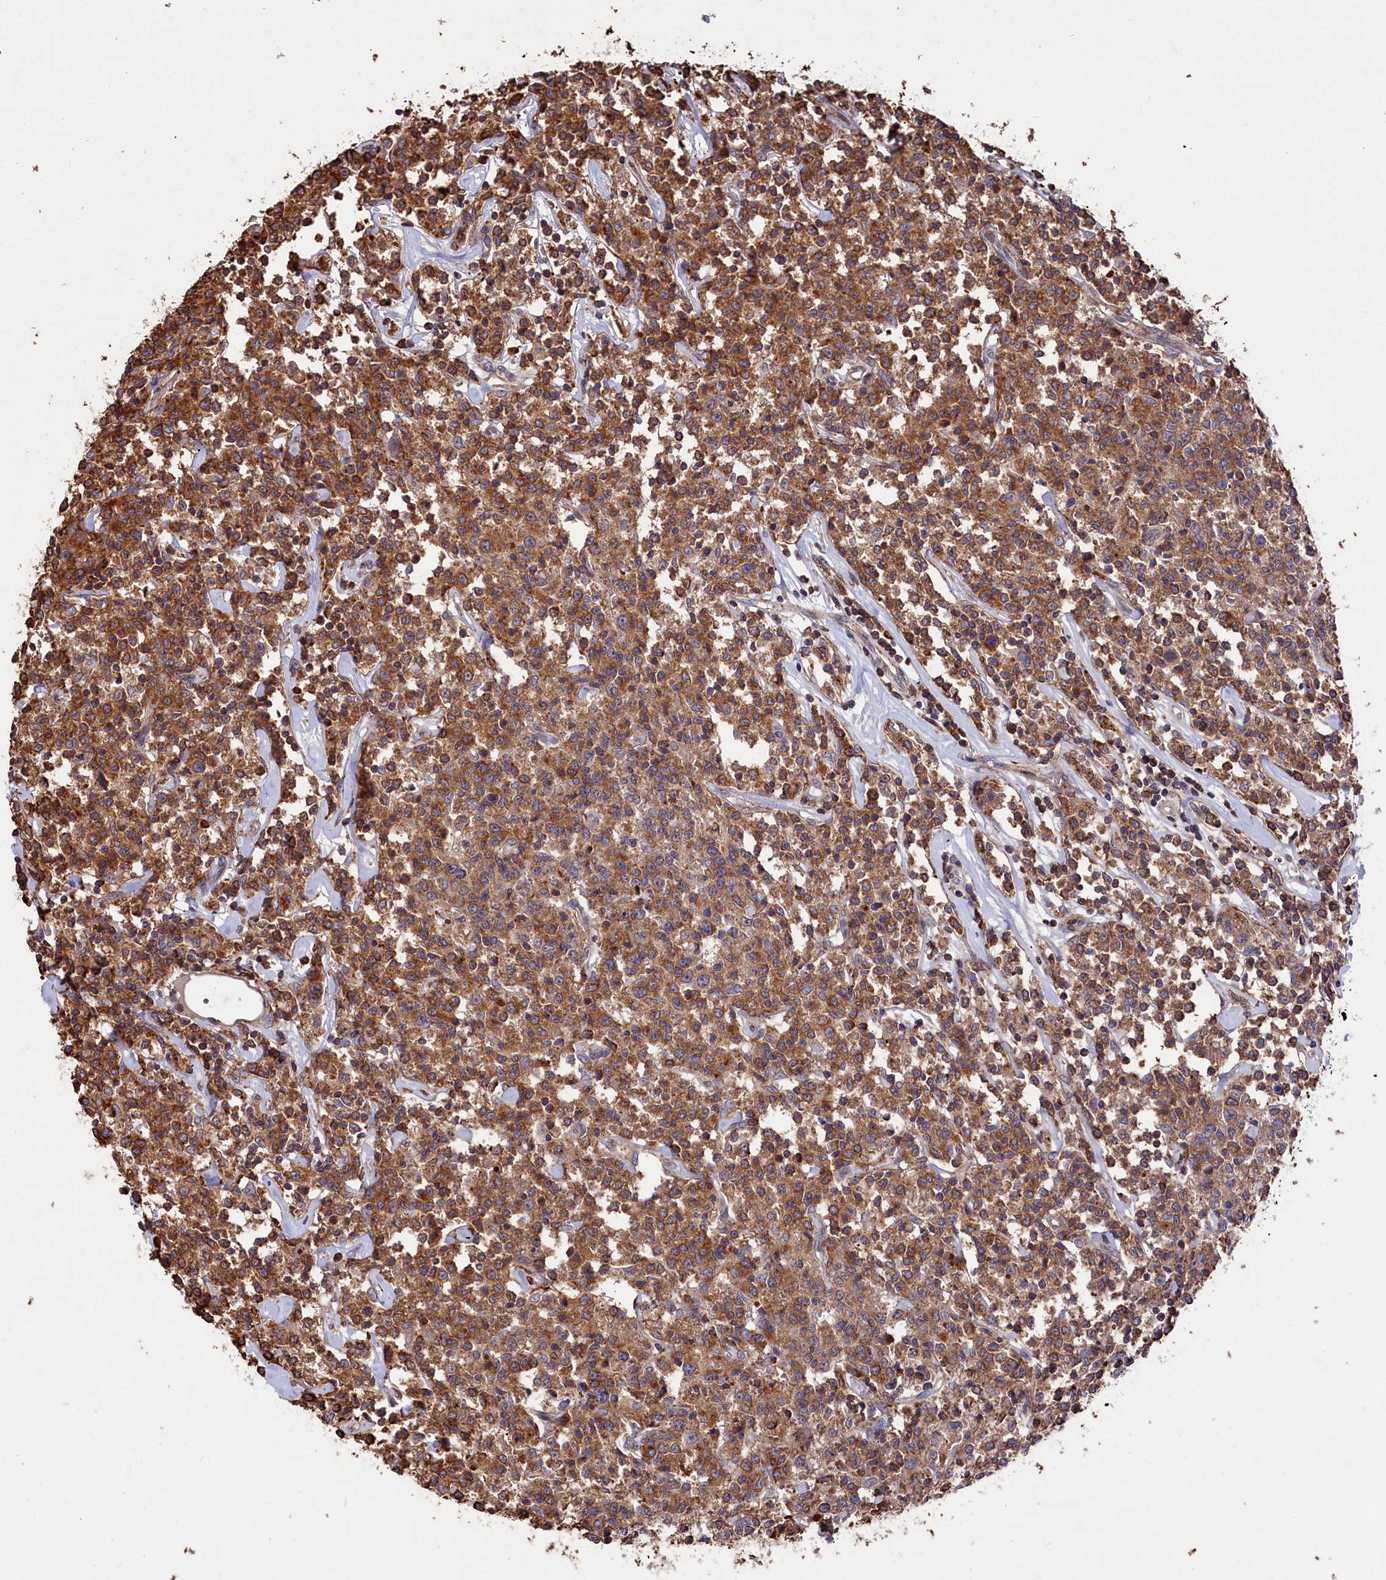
{"staining": {"intensity": "moderate", "quantity": ">75%", "location": "cytoplasmic/membranous"}, "tissue": "lymphoma", "cell_type": "Tumor cells", "image_type": "cancer", "snomed": [{"axis": "morphology", "description": "Malignant lymphoma, non-Hodgkin's type, Low grade"}, {"axis": "topography", "description": "Small intestine"}], "caption": "Malignant lymphoma, non-Hodgkin's type (low-grade) stained with a protein marker displays moderate staining in tumor cells.", "gene": "RAPSN", "patient": {"sex": "female", "age": 59}}